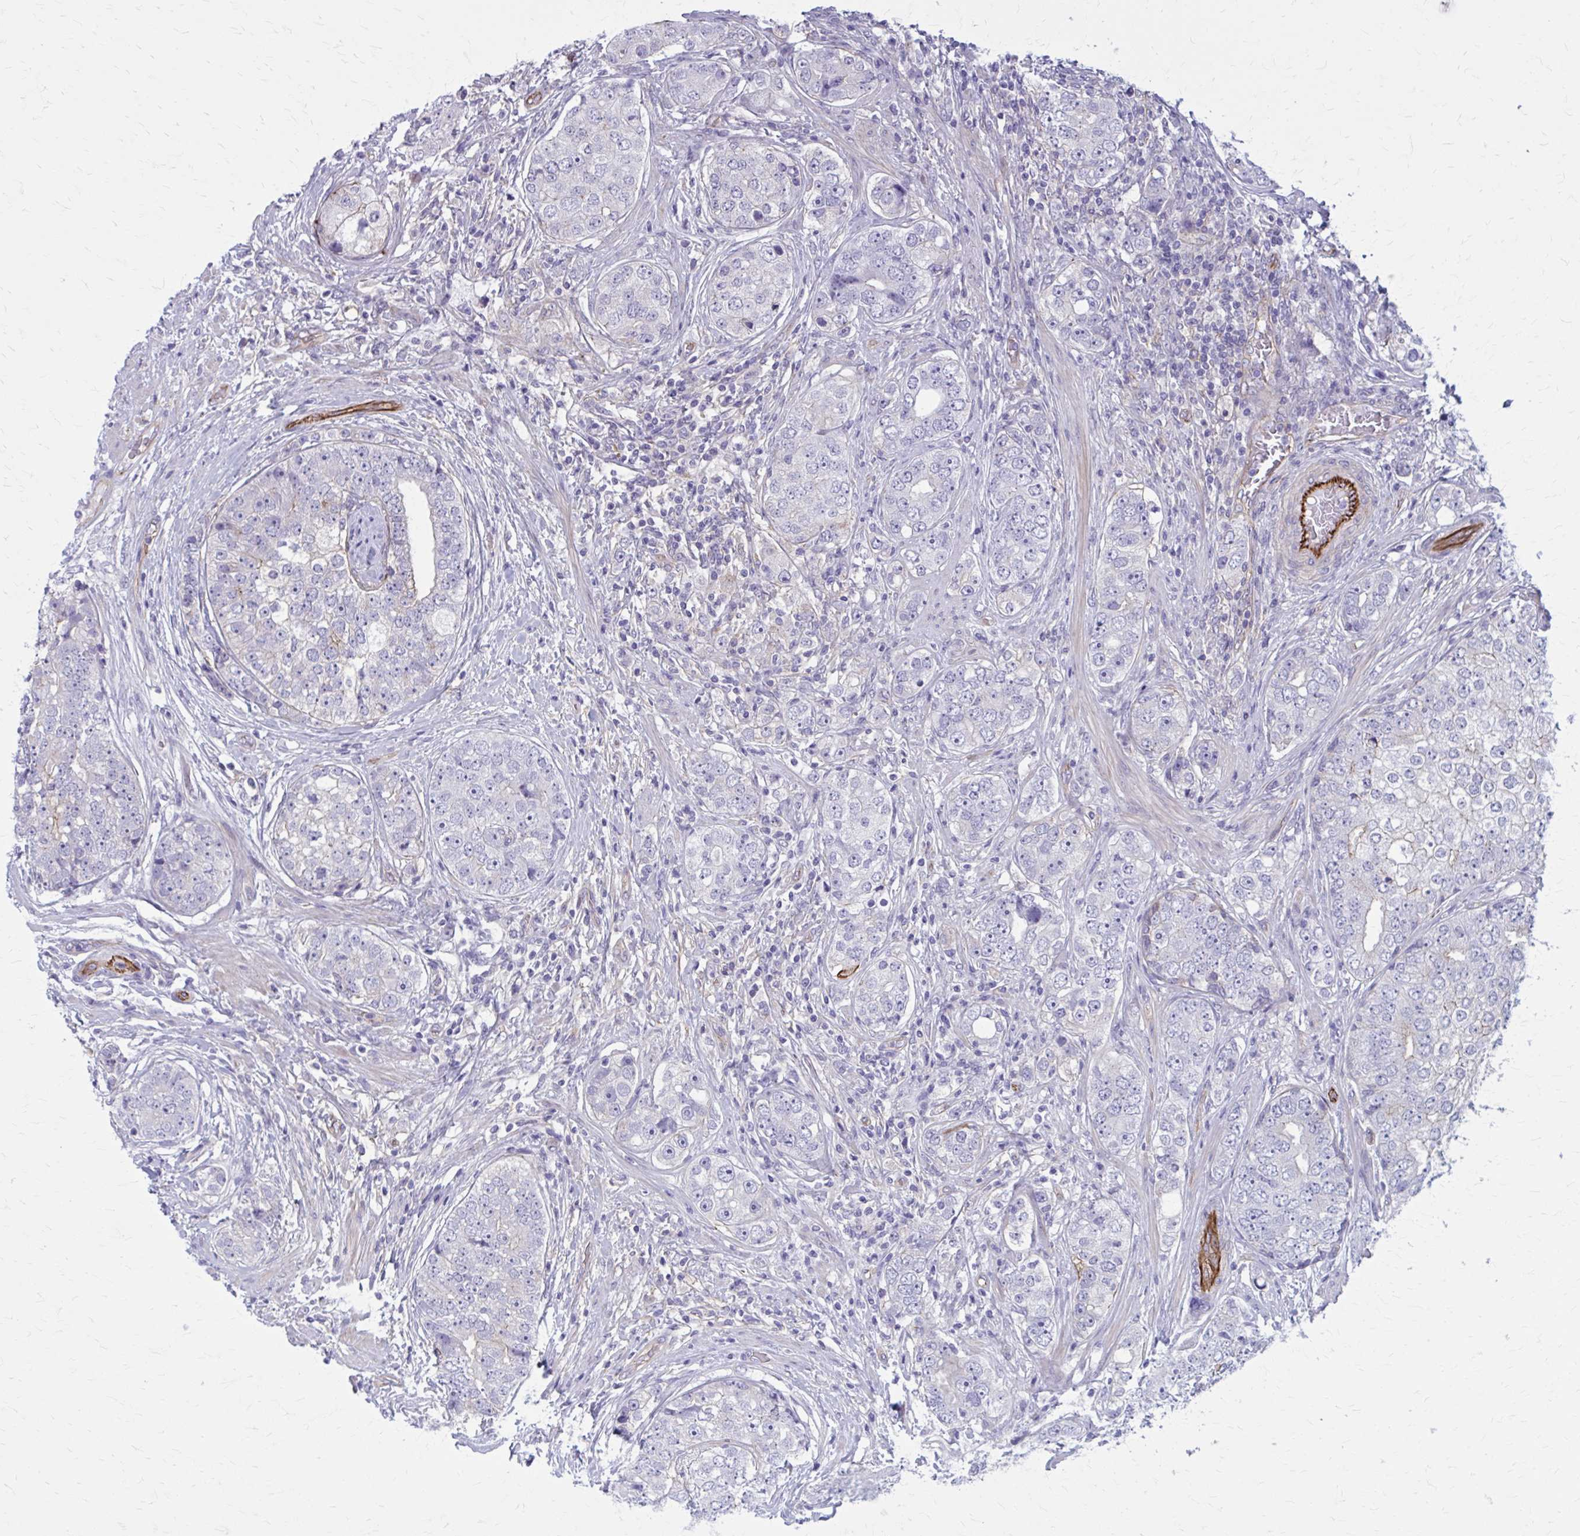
{"staining": {"intensity": "negative", "quantity": "none", "location": "none"}, "tissue": "prostate cancer", "cell_type": "Tumor cells", "image_type": "cancer", "snomed": [{"axis": "morphology", "description": "Adenocarcinoma, High grade"}, {"axis": "topography", "description": "Prostate"}], "caption": "An IHC micrograph of high-grade adenocarcinoma (prostate) is shown. There is no staining in tumor cells of high-grade adenocarcinoma (prostate).", "gene": "ZDHHC7", "patient": {"sex": "male", "age": 60}}